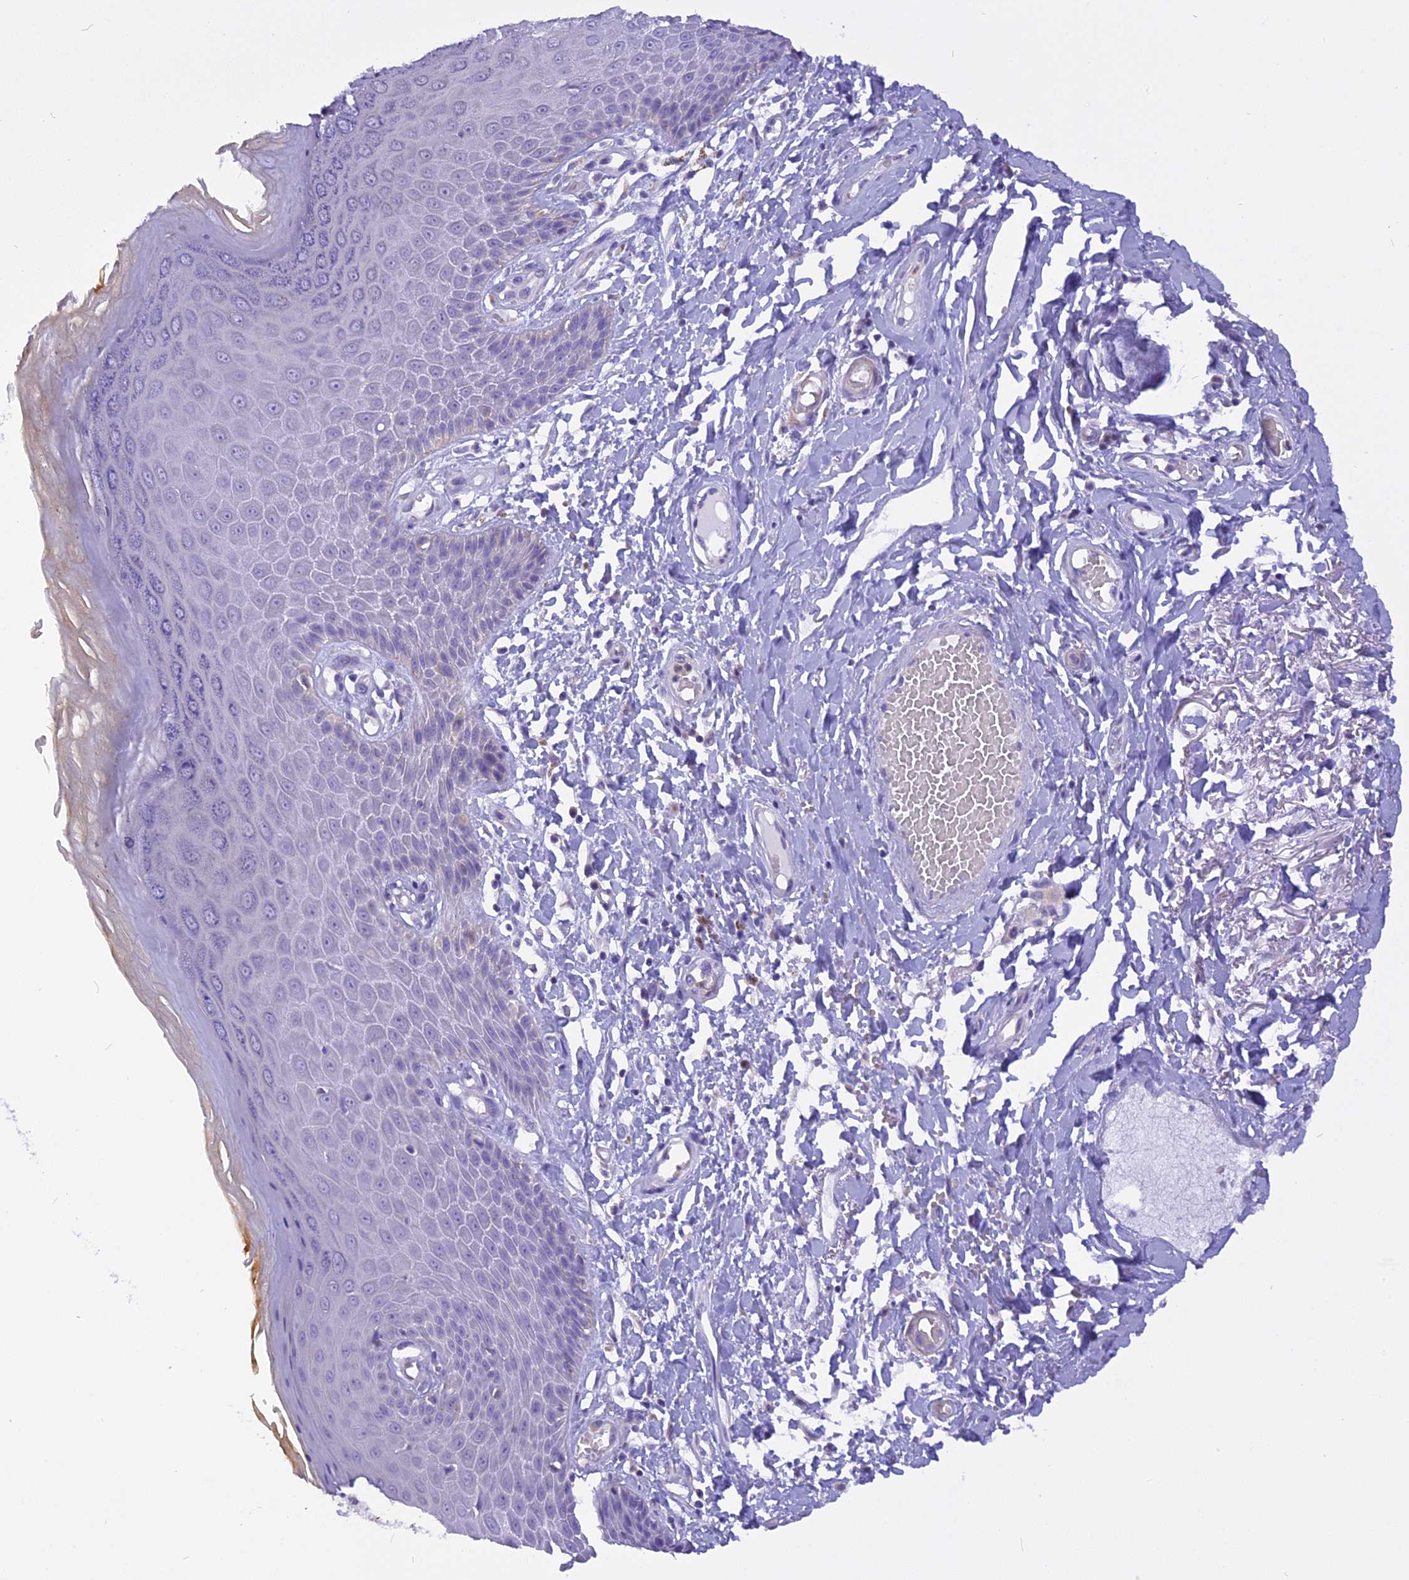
{"staining": {"intensity": "negative", "quantity": "none", "location": "none"}, "tissue": "skin", "cell_type": "Epidermal cells", "image_type": "normal", "snomed": [{"axis": "morphology", "description": "Normal tissue, NOS"}, {"axis": "topography", "description": "Anal"}], "caption": "IHC image of unremarkable skin: skin stained with DAB (3,3'-diaminobenzidine) shows no significant protein staining in epidermal cells. (Stains: DAB immunohistochemistry (IHC) with hematoxylin counter stain, Microscopy: brightfield microscopy at high magnification).", "gene": "TRIM3", "patient": {"sex": "male", "age": 78}}